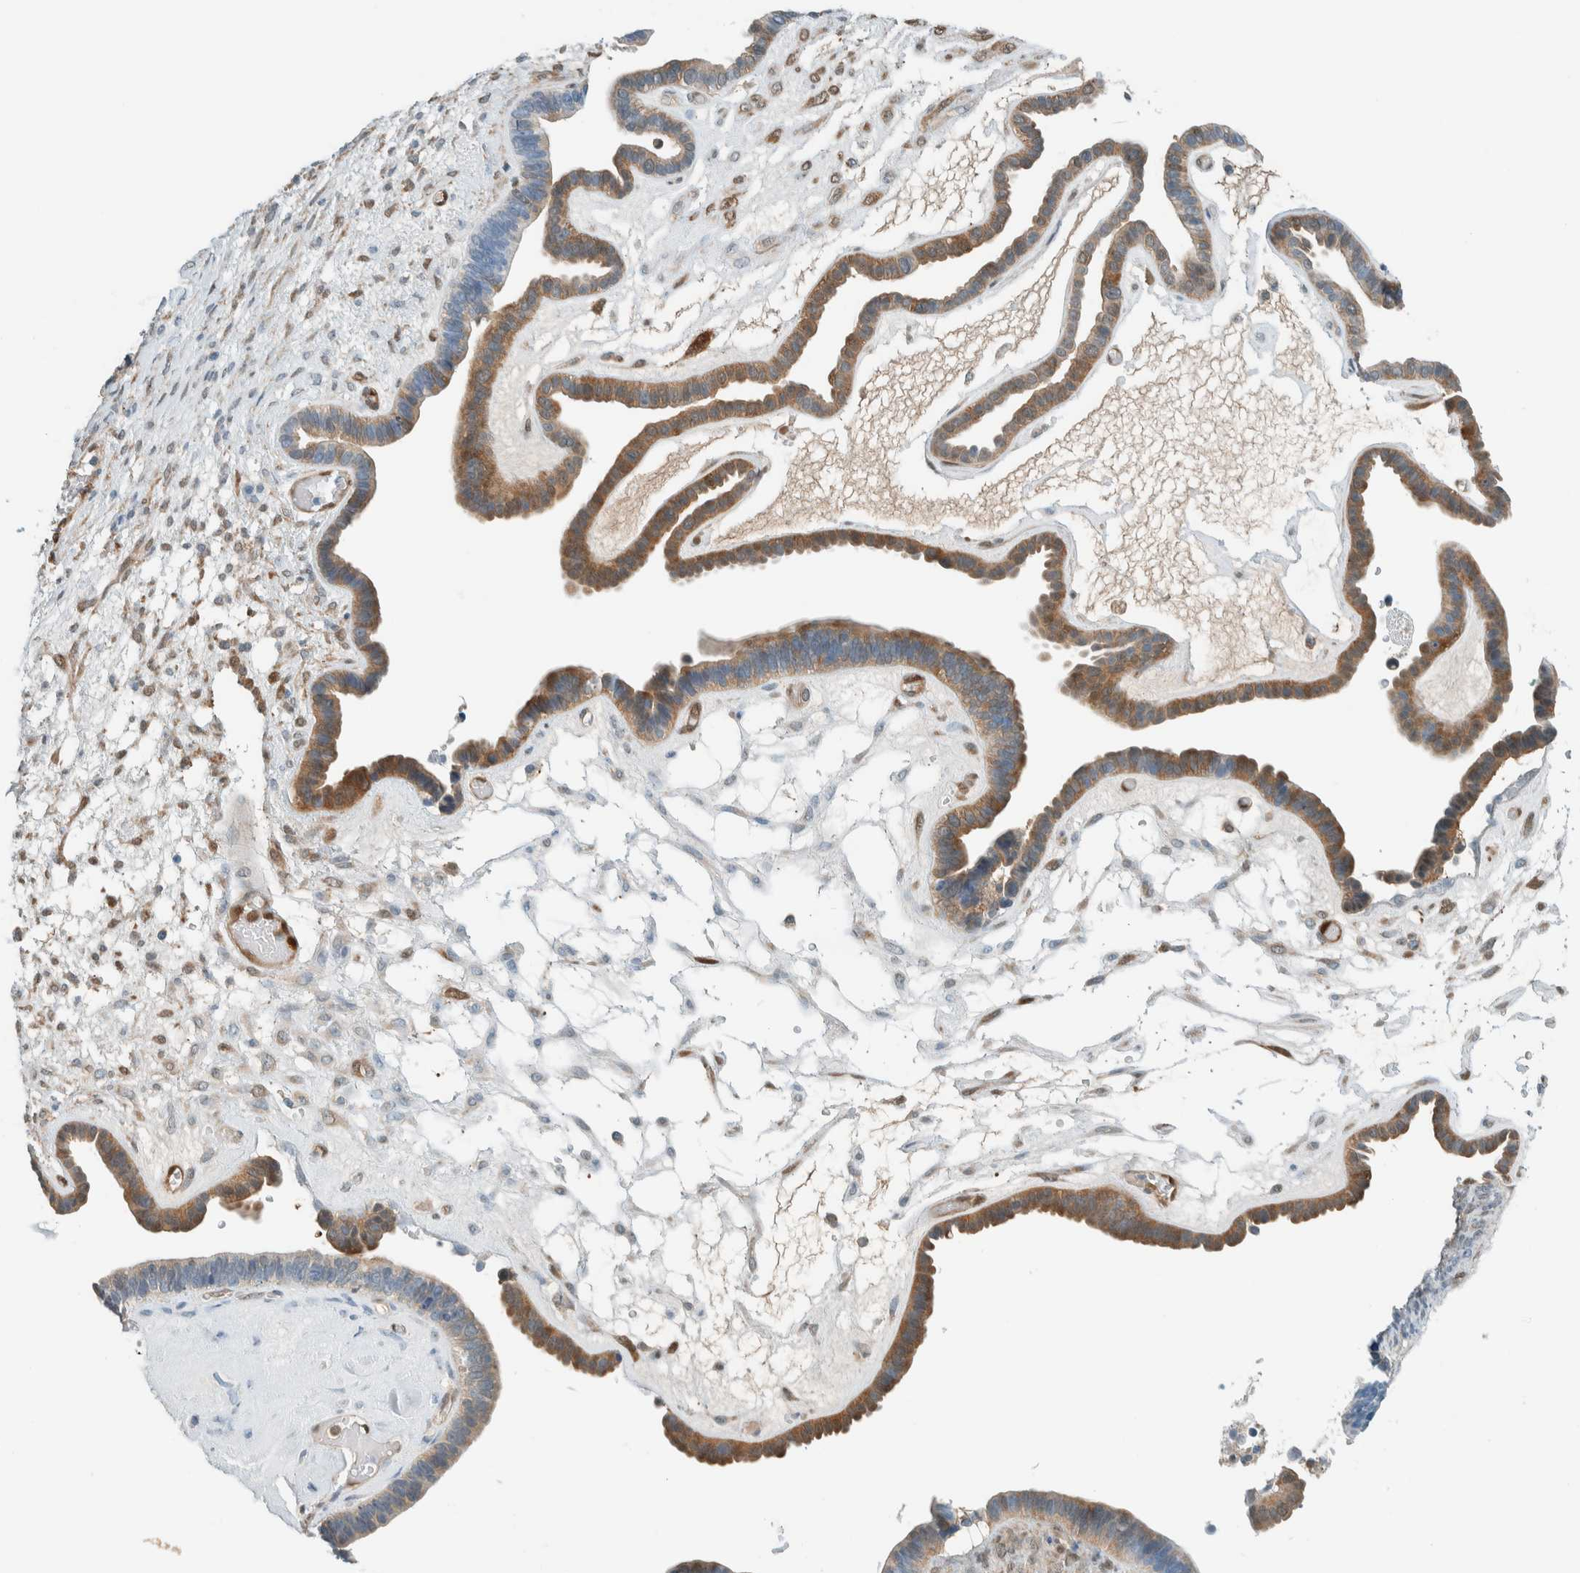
{"staining": {"intensity": "moderate", "quantity": "25%-75%", "location": "cytoplasmic/membranous"}, "tissue": "ovarian cancer", "cell_type": "Tumor cells", "image_type": "cancer", "snomed": [{"axis": "morphology", "description": "Cystadenocarcinoma, serous, NOS"}, {"axis": "topography", "description": "Ovary"}], "caption": "Immunohistochemical staining of ovarian cancer shows medium levels of moderate cytoplasmic/membranous staining in approximately 25%-75% of tumor cells.", "gene": "NXN", "patient": {"sex": "female", "age": 56}}